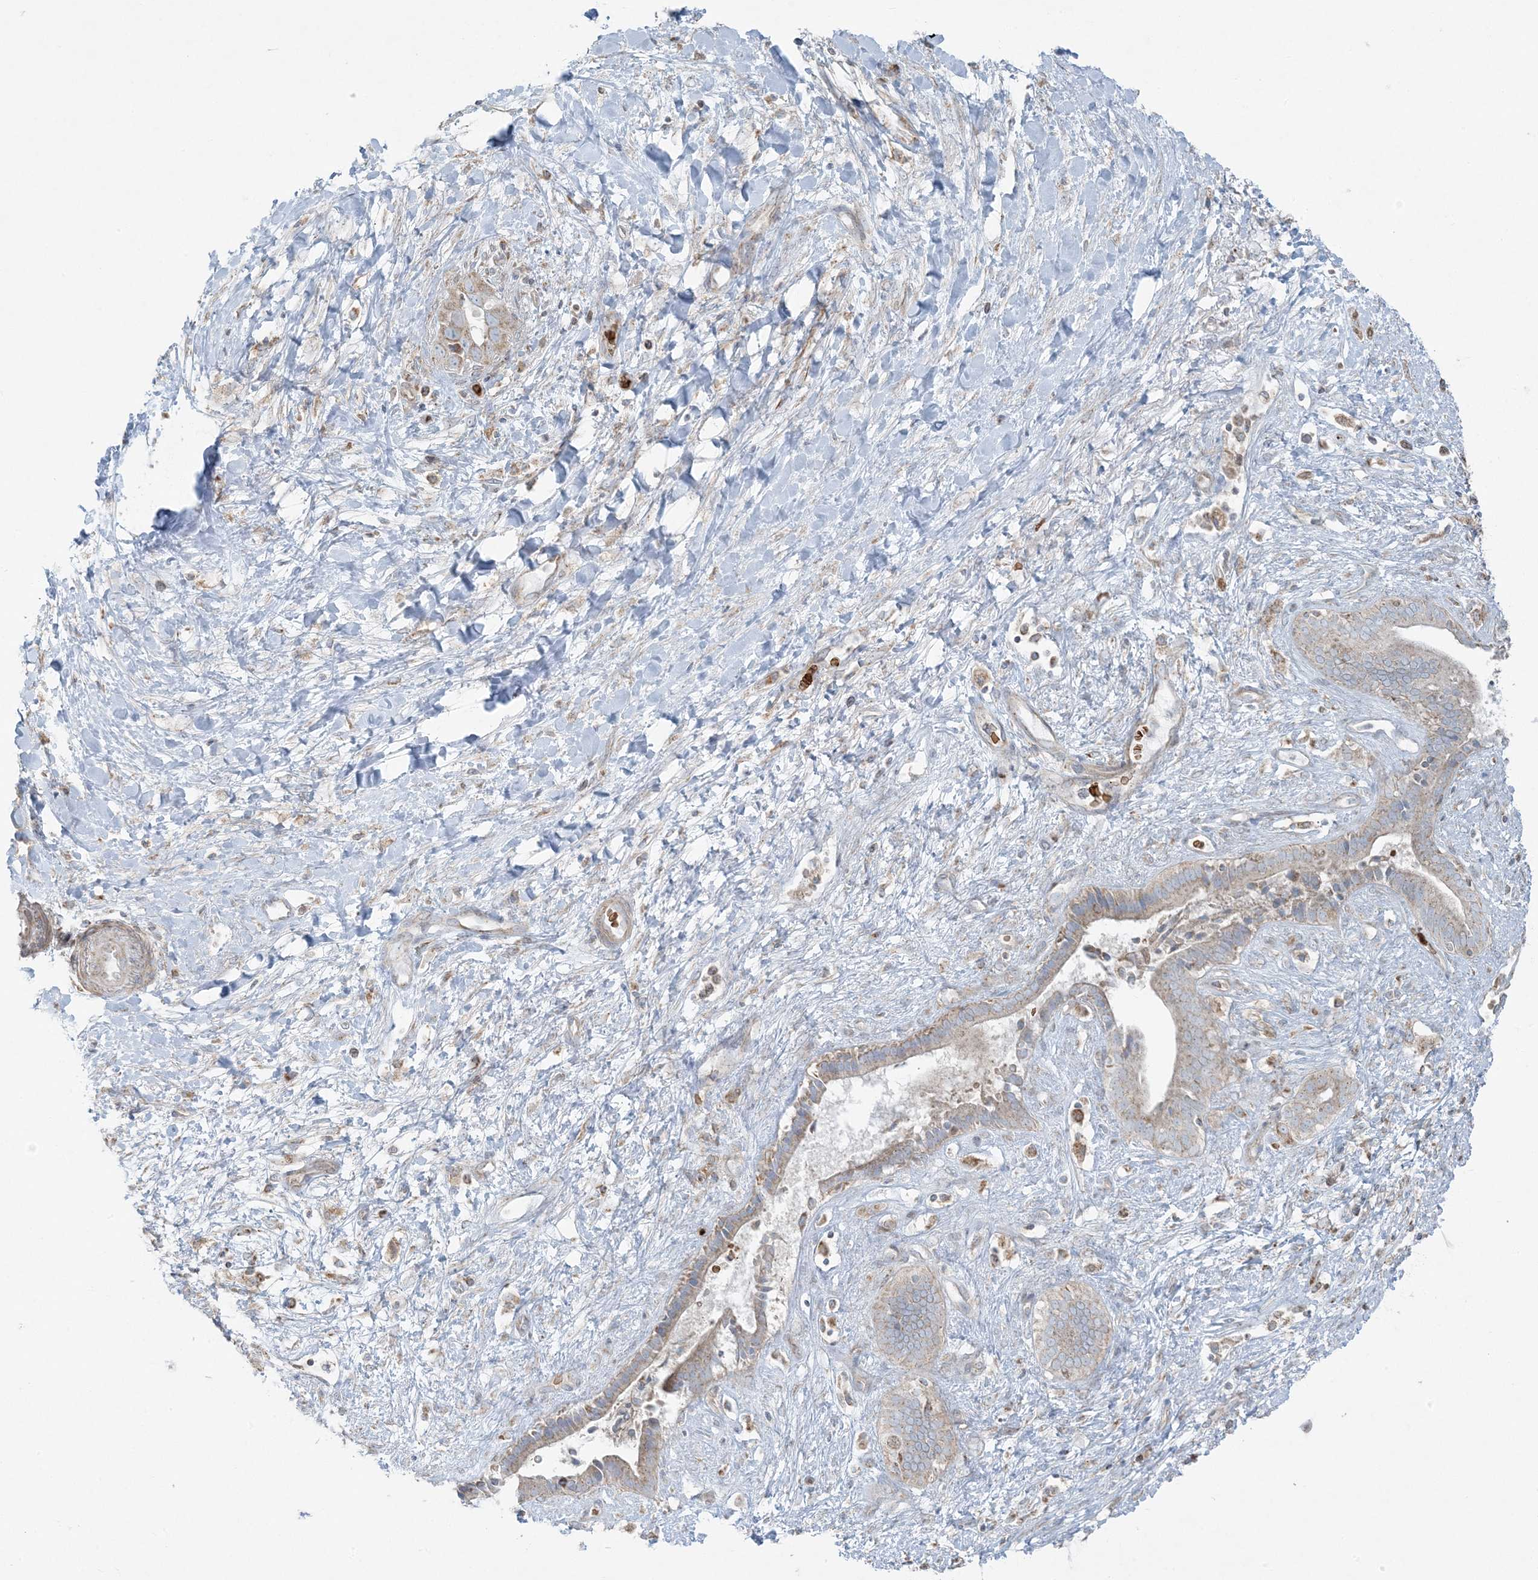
{"staining": {"intensity": "weak", "quantity": "25%-75%", "location": "cytoplasmic/membranous"}, "tissue": "liver cancer", "cell_type": "Tumor cells", "image_type": "cancer", "snomed": [{"axis": "morphology", "description": "Cholangiocarcinoma"}, {"axis": "topography", "description": "Liver"}], "caption": "This image exhibits immunohistochemistry (IHC) staining of human liver cholangiocarcinoma, with low weak cytoplasmic/membranous staining in about 25%-75% of tumor cells.", "gene": "PIK3R4", "patient": {"sex": "female", "age": 52}}